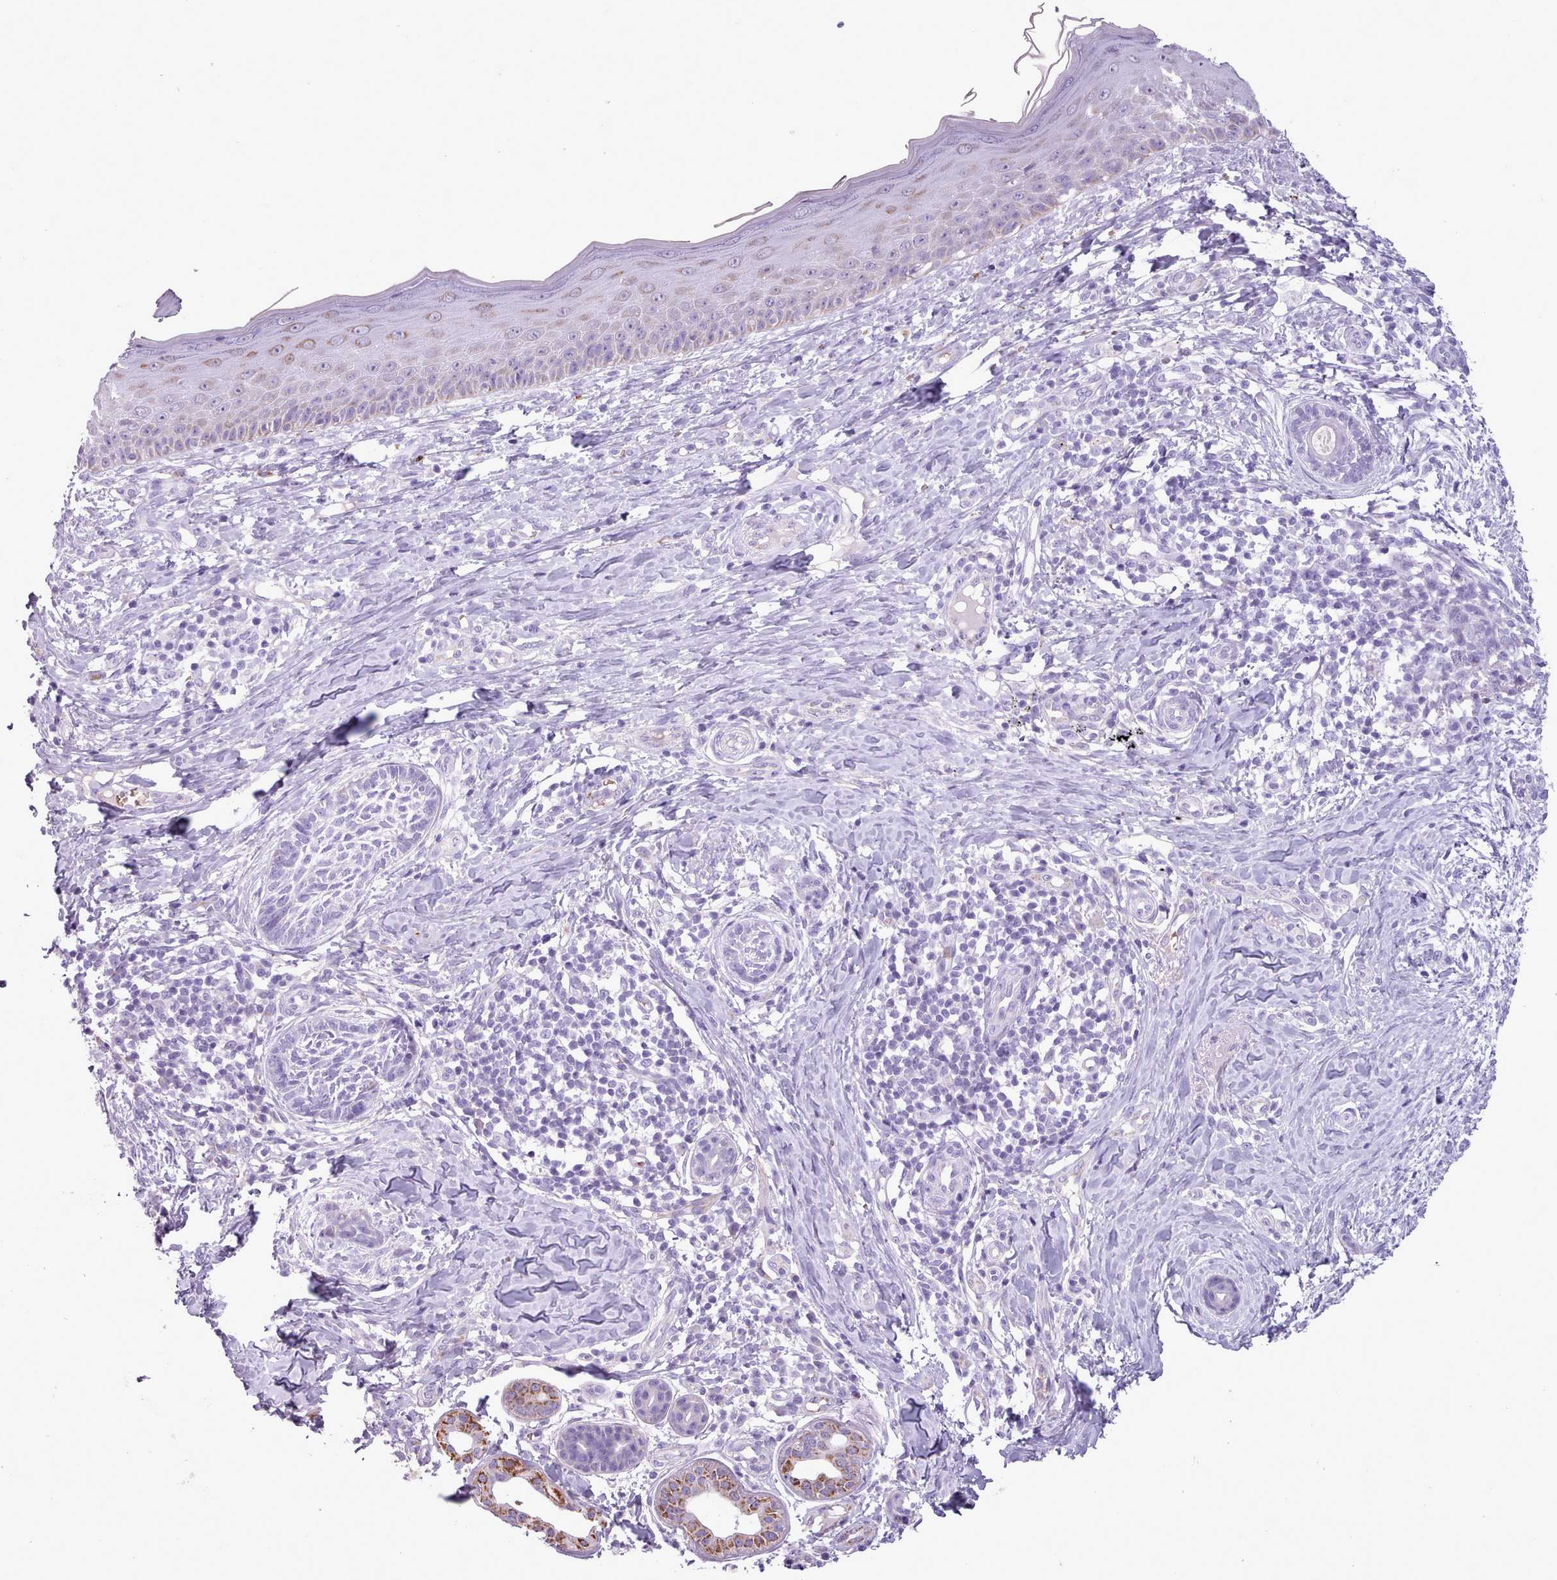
{"staining": {"intensity": "negative", "quantity": "none", "location": "none"}, "tissue": "skin cancer", "cell_type": "Tumor cells", "image_type": "cancer", "snomed": [{"axis": "morphology", "description": "Basal cell carcinoma"}, {"axis": "topography", "description": "Skin"}], "caption": "An immunohistochemistry histopathology image of skin cancer is shown. There is no staining in tumor cells of skin cancer. (Stains: DAB (3,3'-diaminobenzidine) immunohistochemistry (IHC) with hematoxylin counter stain, Microscopy: brightfield microscopy at high magnification).", "gene": "AK4", "patient": {"sex": "male", "age": 73}}